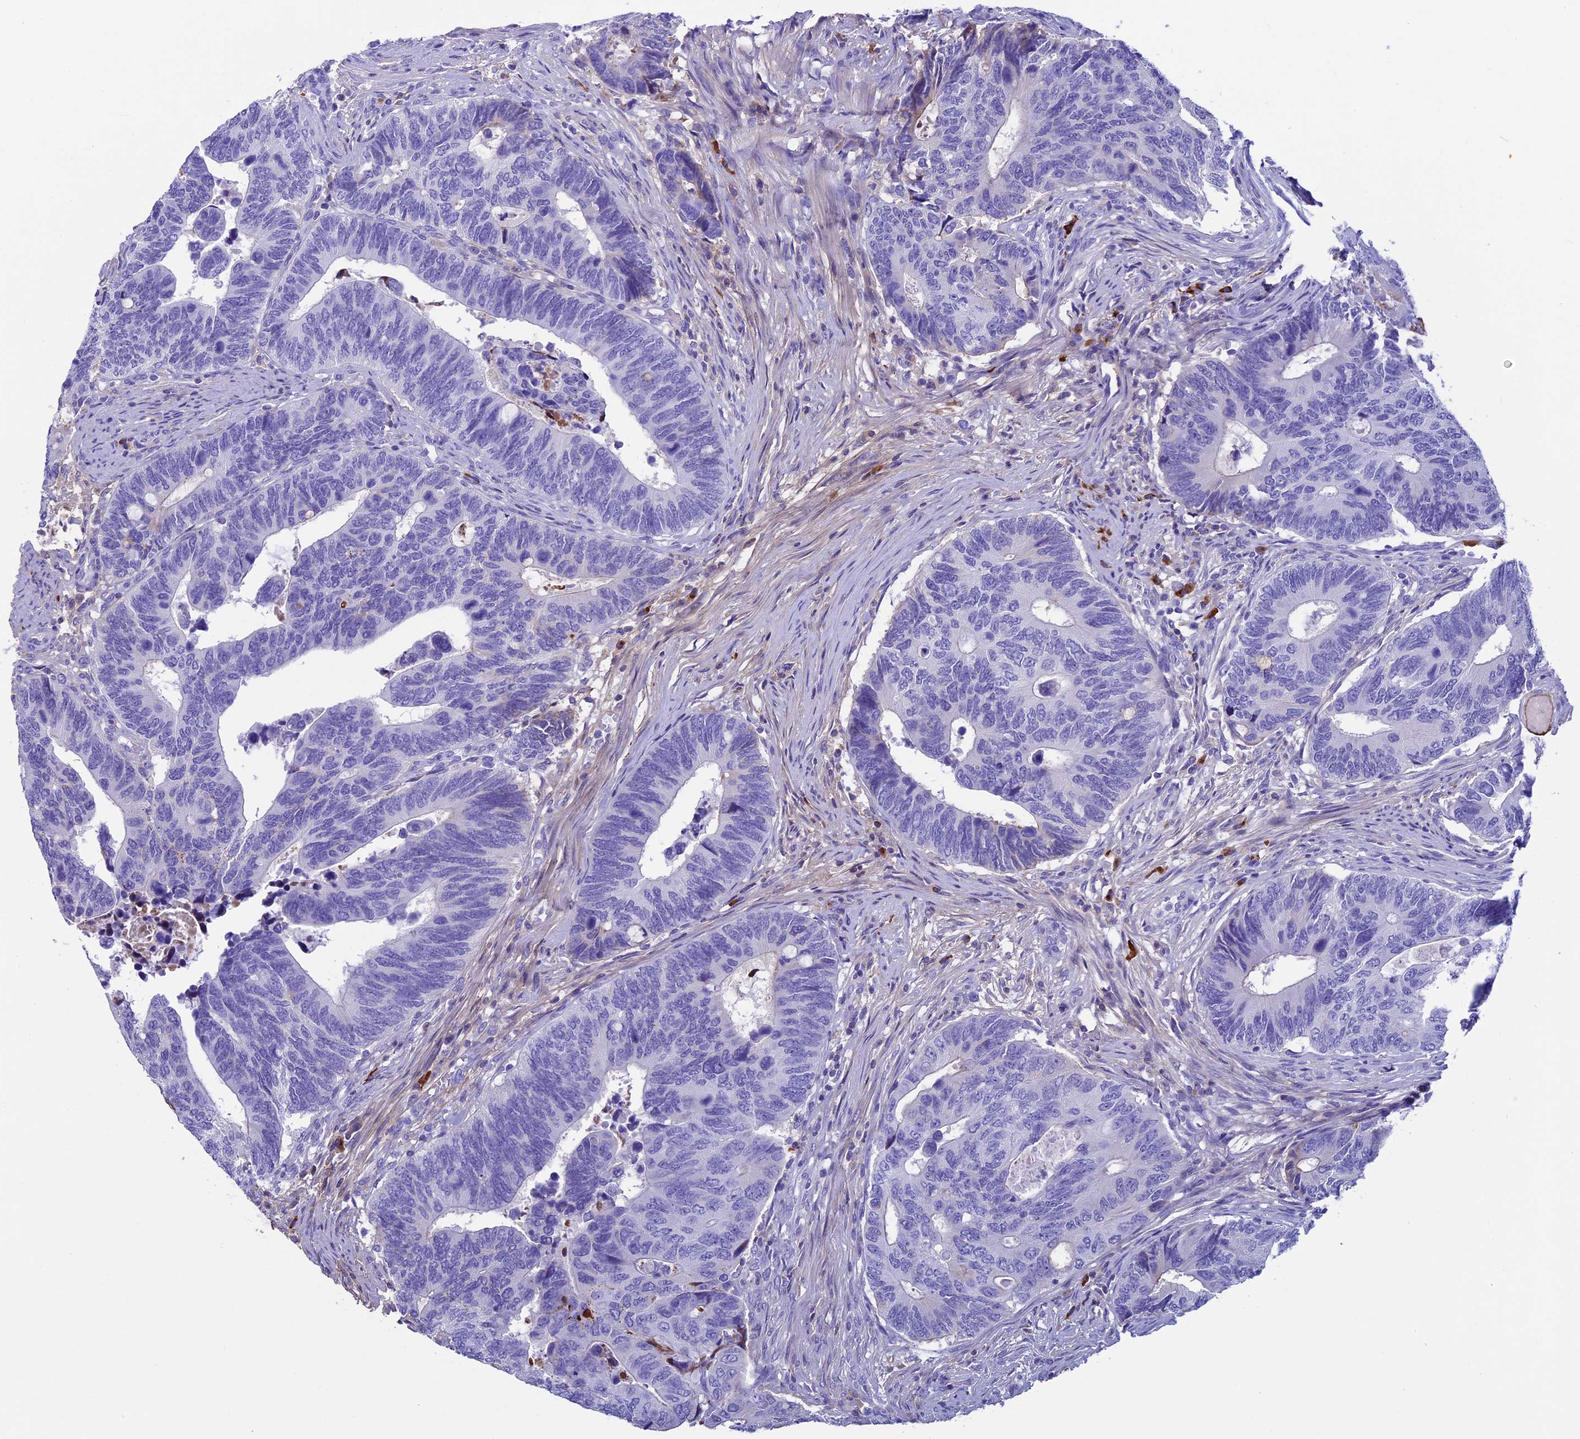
{"staining": {"intensity": "negative", "quantity": "none", "location": "none"}, "tissue": "colorectal cancer", "cell_type": "Tumor cells", "image_type": "cancer", "snomed": [{"axis": "morphology", "description": "Adenocarcinoma, NOS"}, {"axis": "topography", "description": "Colon"}], "caption": "DAB immunohistochemical staining of colorectal cancer exhibits no significant positivity in tumor cells. (DAB (3,3'-diaminobenzidine) IHC with hematoxylin counter stain).", "gene": "IGSF6", "patient": {"sex": "male", "age": 87}}